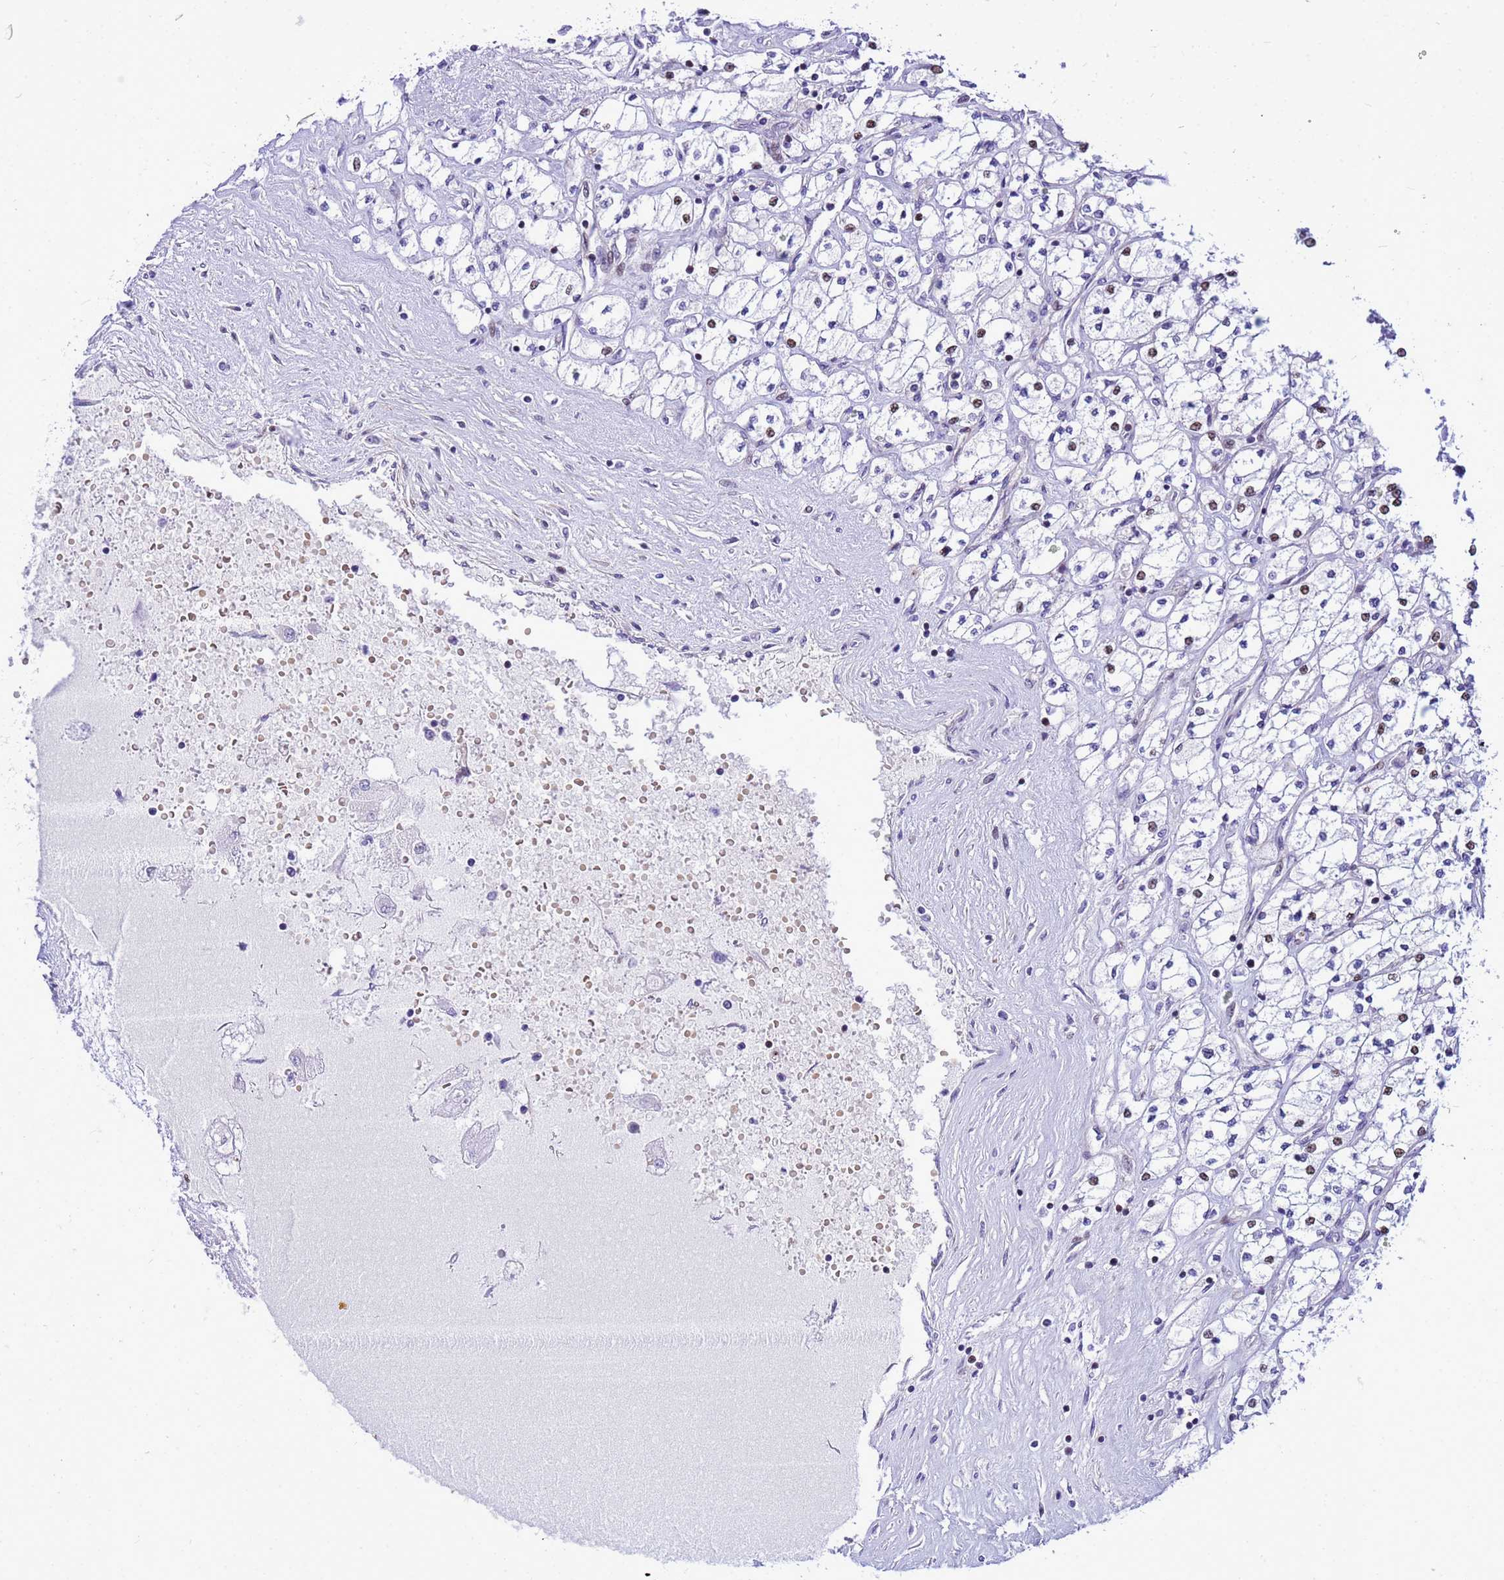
{"staining": {"intensity": "negative", "quantity": "none", "location": "none"}, "tissue": "renal cancer", "cell_type": "Tumor cells", "image_type": "cancer", "snomed": [{"axis": "morphology", "description": "Adenocarcinoma, NOS"}, {"axis": "topography", "description": "Kidney"}], "caption": "Immunohistochemistry (IHC) image of neoplastic tissue: renal cancer (adenocarcinoma) stained with DAB (3,3'-diaminobenzidine) exhibits no significant protein staining in tumor cells. The staining is performed using DAB (3,3'-diaminobenzidine) brown chromogen with nuclei counter-stained in using hematoxylin.", "gene": "ADAMTS7", "patient": {"sex": "male", "age": 80}}